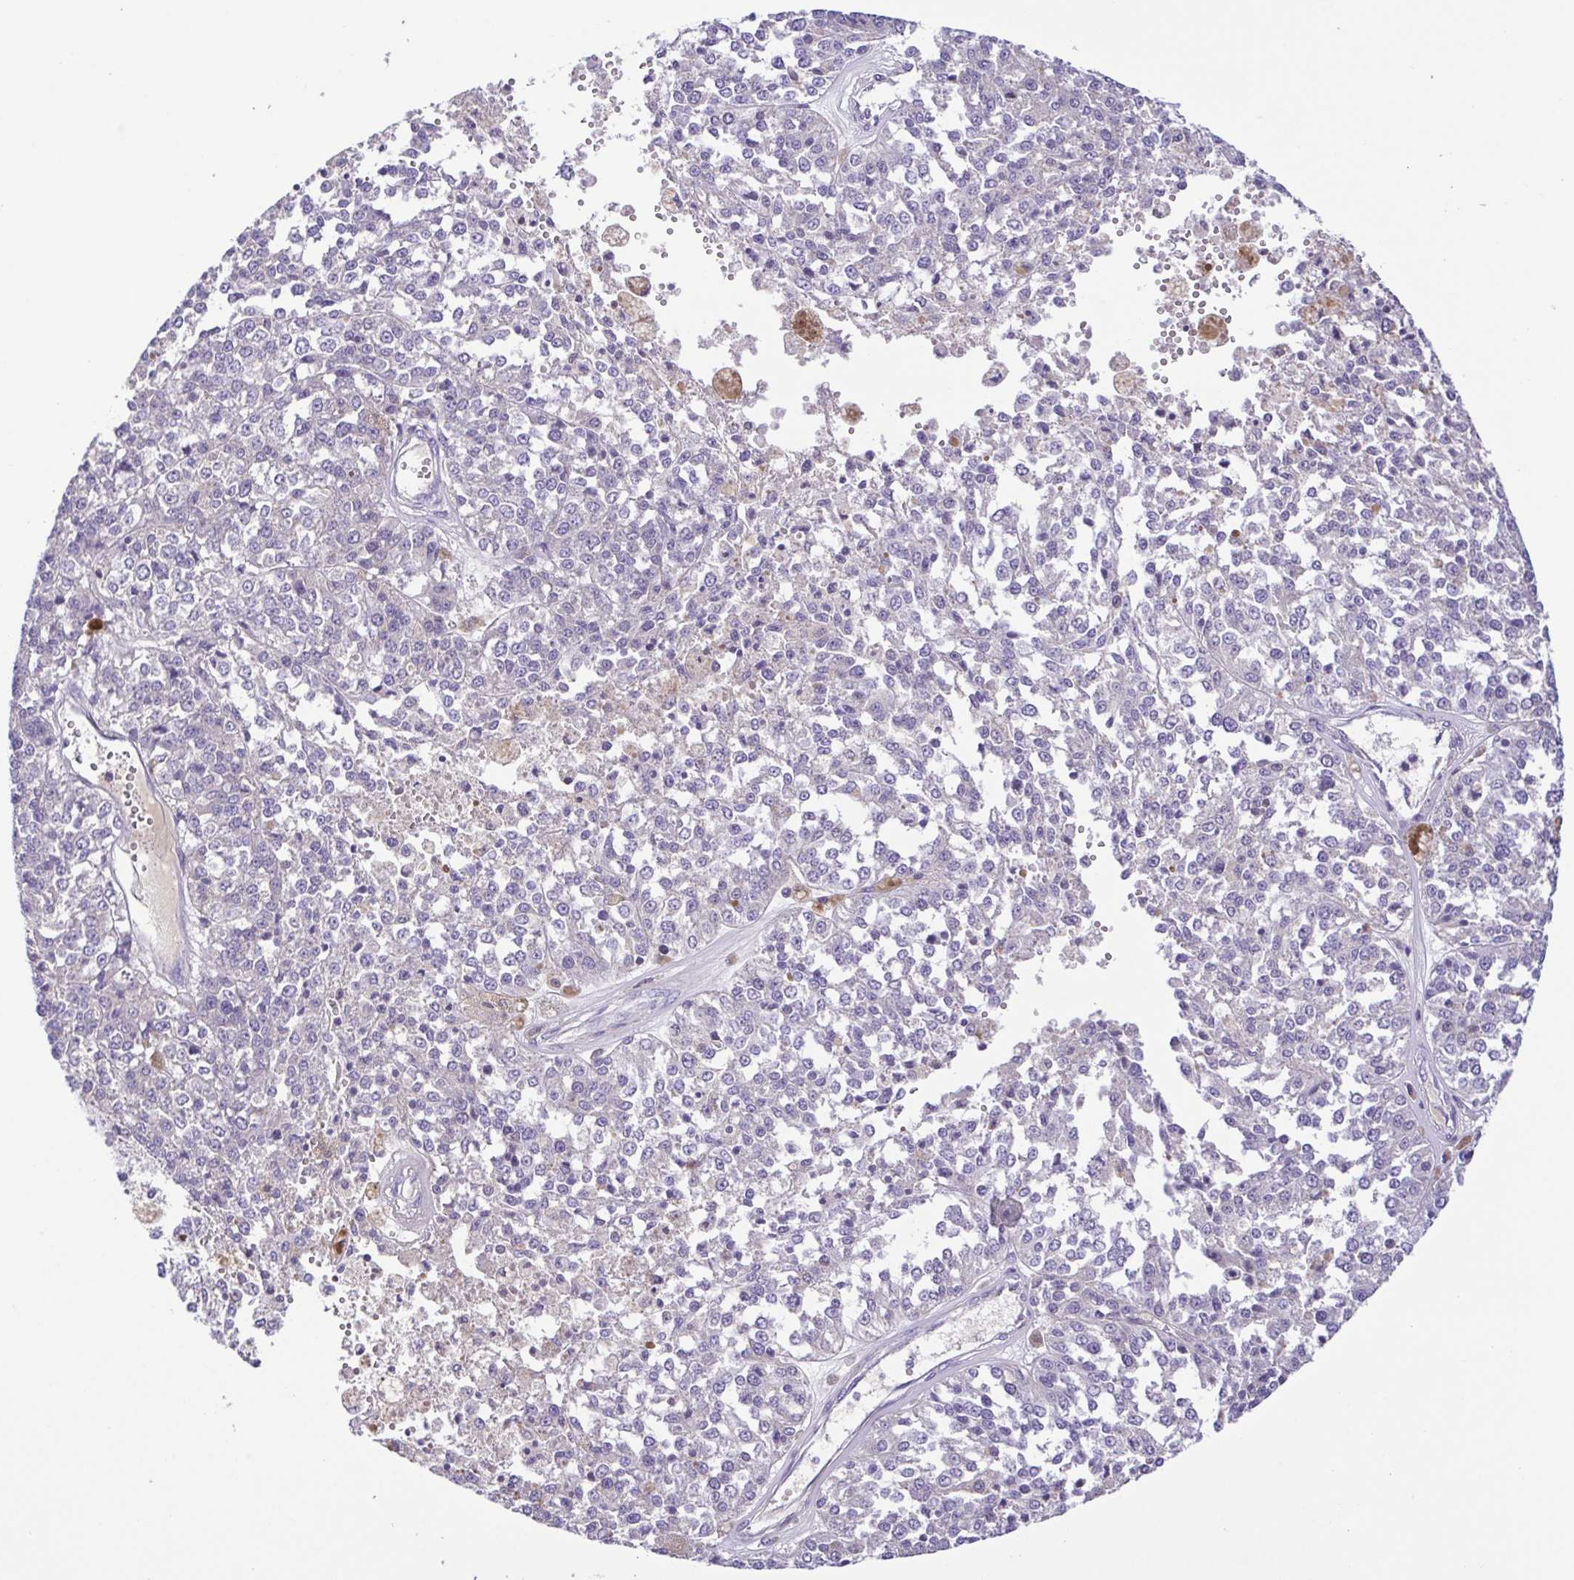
{"staining": {"intensity": "negative", "quantity": "none", "location": "none"}, "tissue": "melanoma", "cell_type": "Tumor cells", "image_type": "cancer", "snomed": [{"axis": "morphology", "description": "Malignant melanoma, Metastatic site"}, {"axis": "topography", "description": "Lymph node"}], "caption": "Immunohistochemistry (IHC) image of human malignant melanoma (metastatic site) stained for a protein (brown), which shows no positivity in tumor cells.", "gene": "A1BG", "patient": {"sex": "female", "age": 64}}